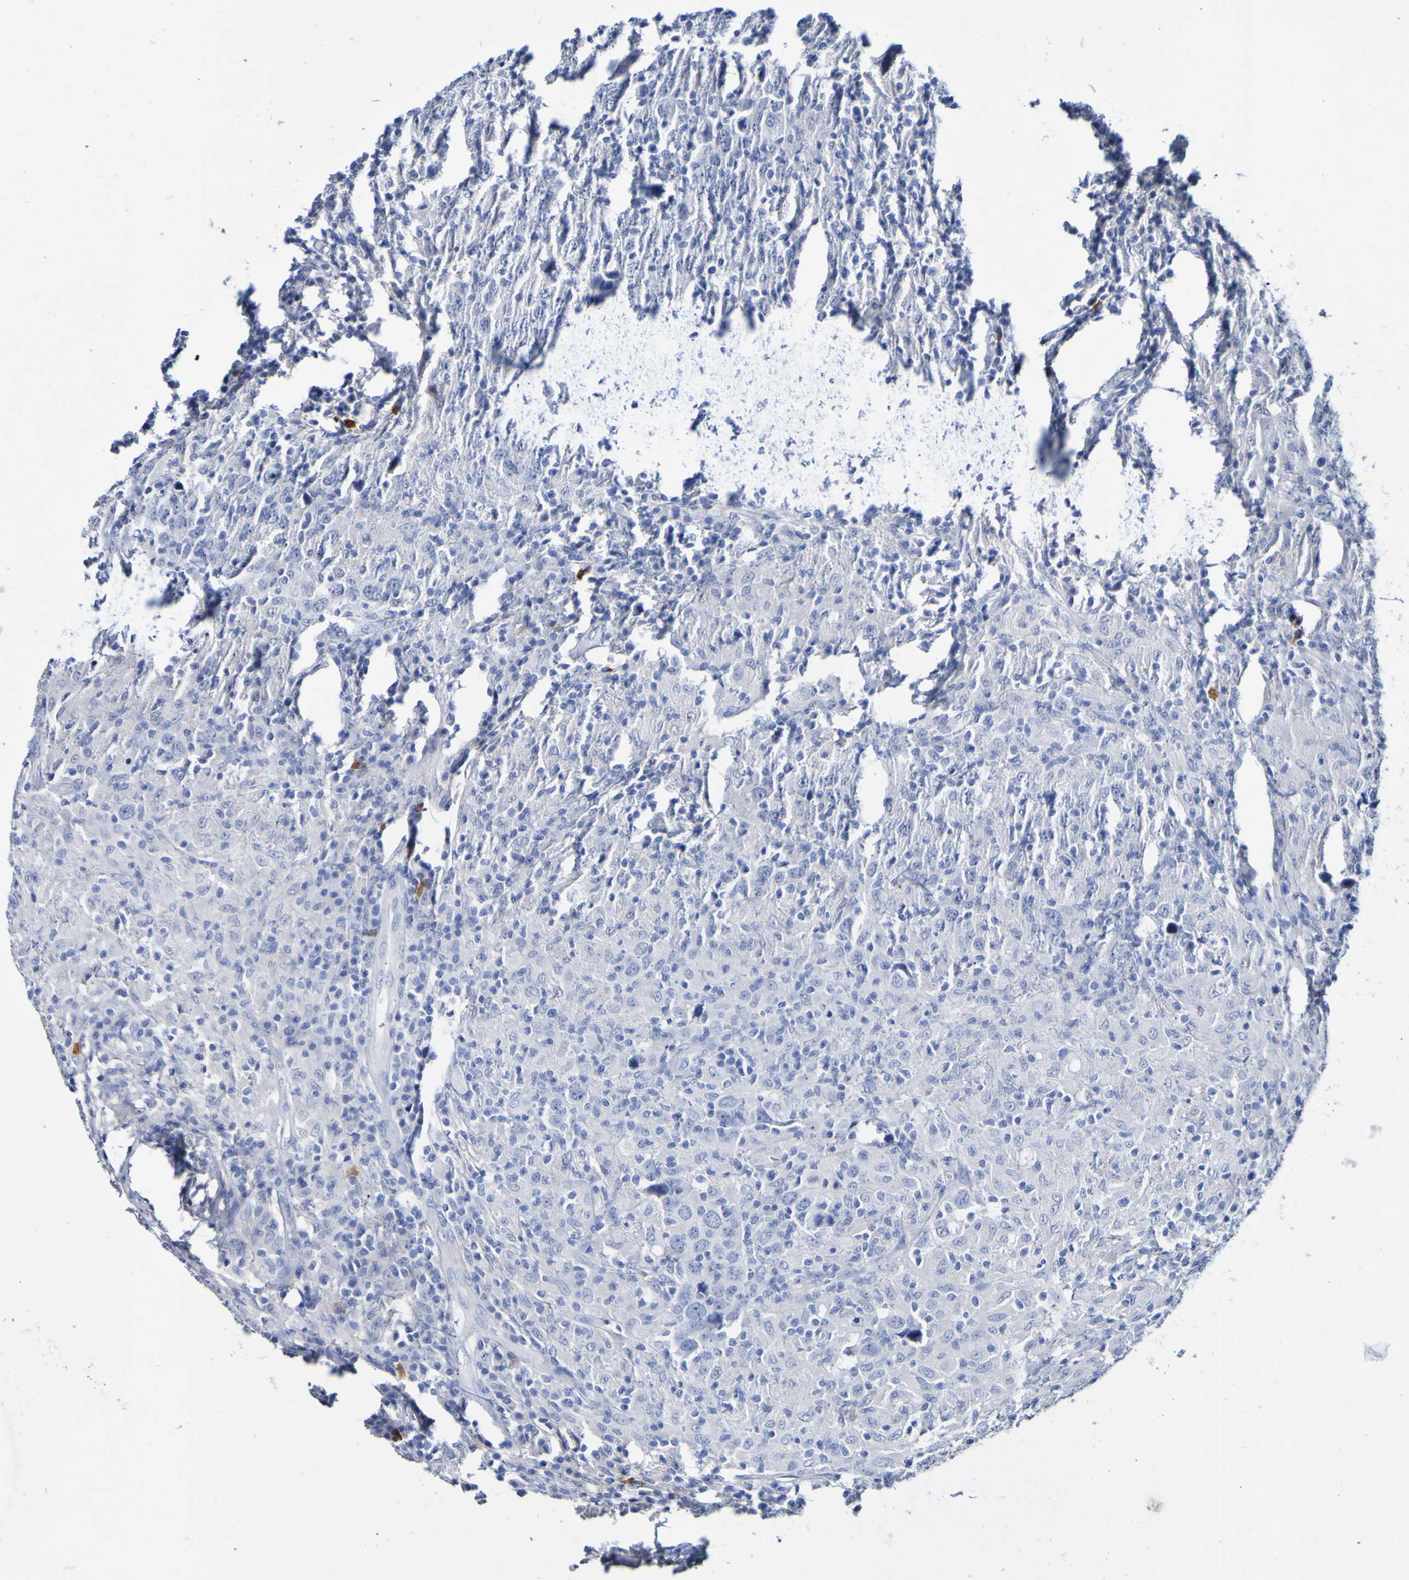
{"staining": {"intensity": "negative", "quantity": "none", "location": "none"}, "tissue": "head and neck cancer", "cell_type": "Tumor cells", "image_type": "cancer", "snomed": [{"axis": "morphology", "description": "Adenocarcinoma, NOS"}, {"axis": "topography", "description": "Salivary gland"}, {"axis": "topography", "description": "Head-Neck"}], "caption": "Protein analysis of adenocarcinoma (head and neck) demonstrates no significant staining in tumor cells.", "gene": "SGCB", "patient": {"sex": "female", "age": 65}}